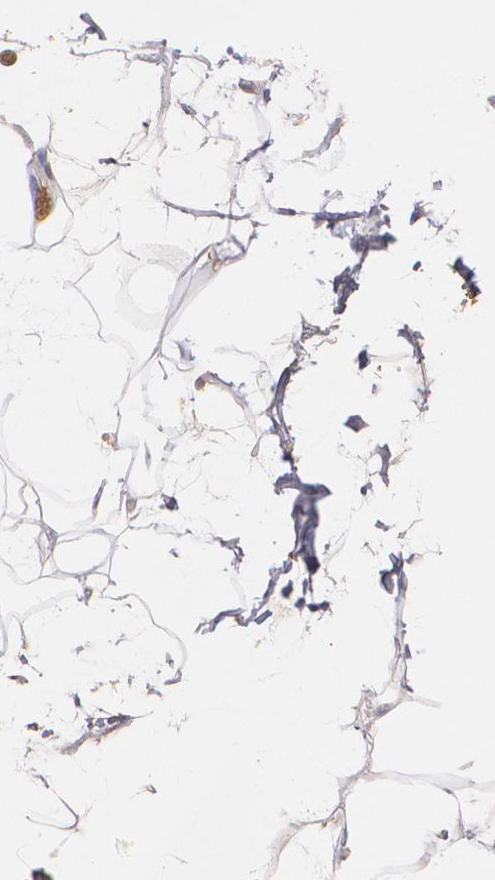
{"staining": {"intensity": "weak", "quantity": "<25%", "location": "cytoplasmic/membranous"}, "tissue": "adipose tissue", "cell_type": "Adipocytes", "image_type": "normal", "snomed": [{"axis": "morphology", "description": "Normal tissue, NOS"}, {"axis": "topography", "description": "Soft tissue"}], "caption": "Histopathology image shows no protein staining in adipocytes of normal adipose tissue. The staining is performed using DAB brown chromogen with nuclei counter-stained in using hematoxylin.", "gene": "PTS", "patient": {"sex": "male", "age": 72}}